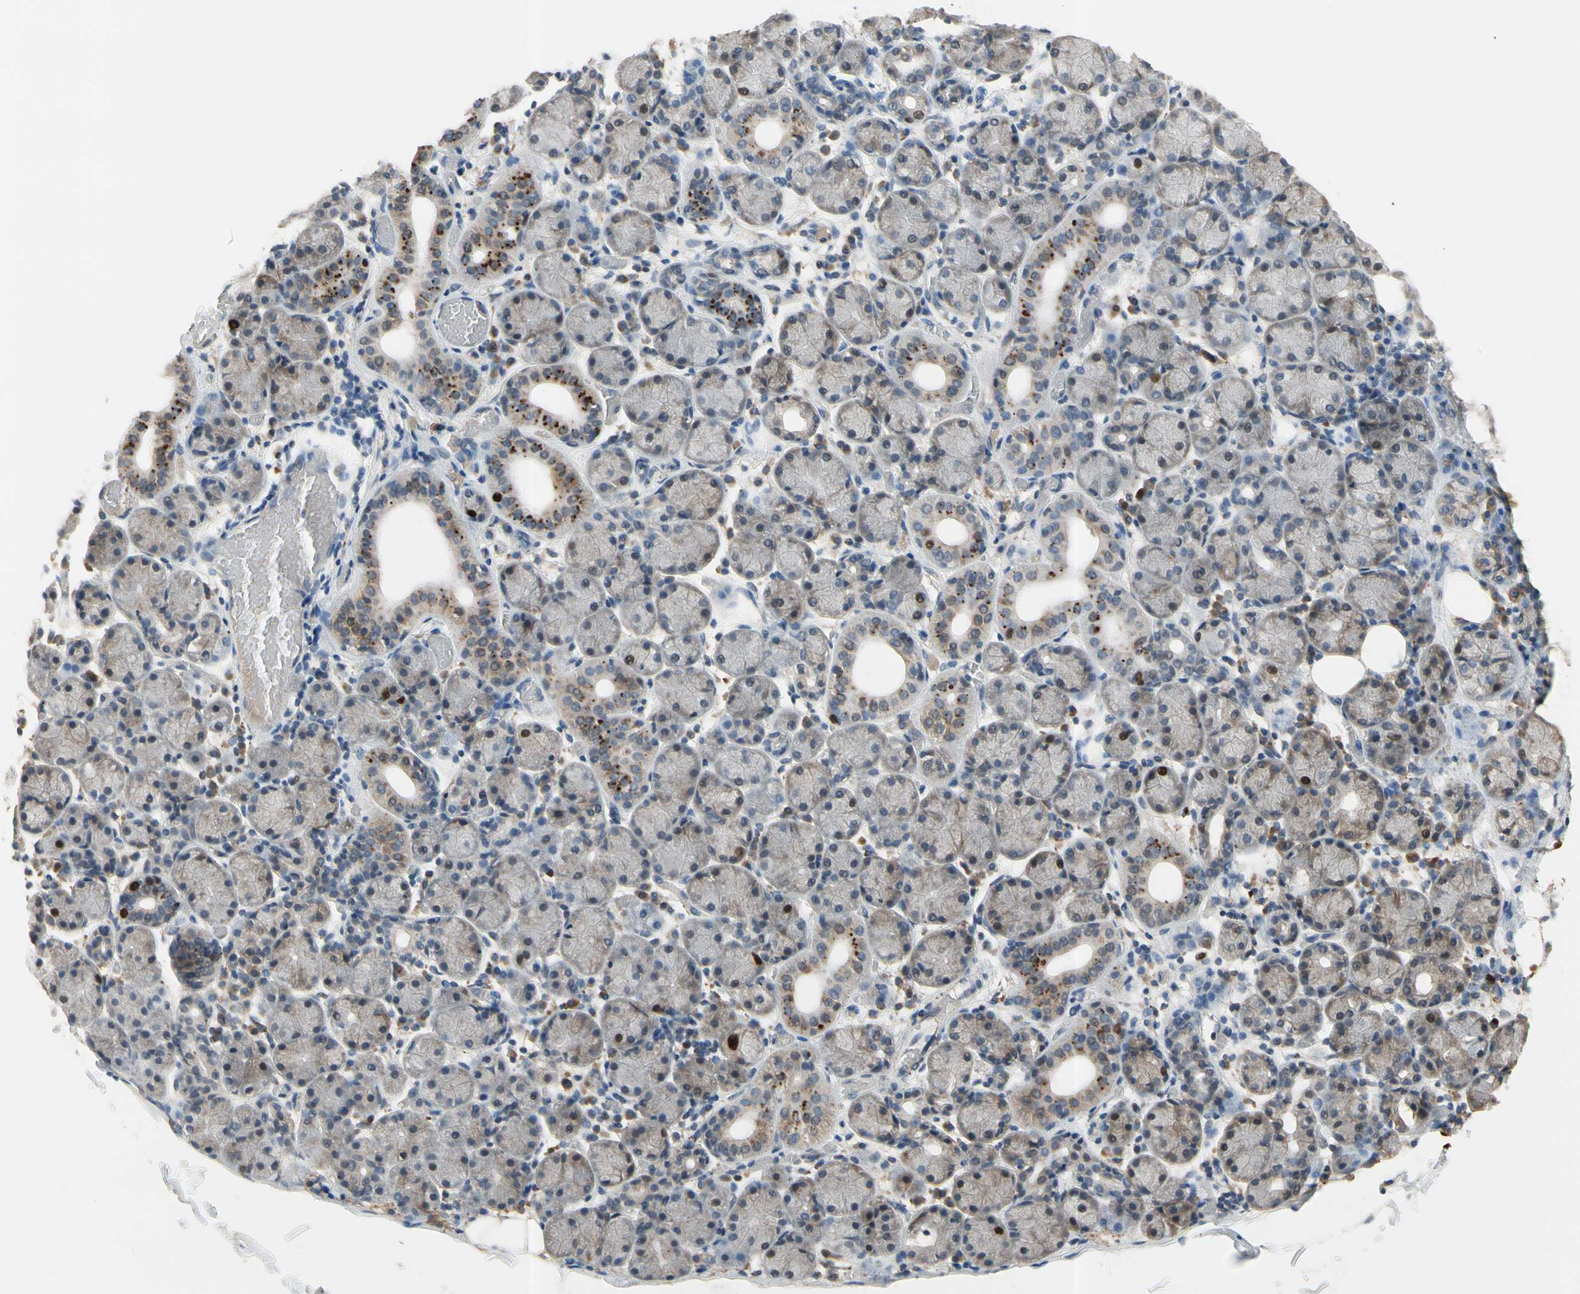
{"staining": {"intensity": "negative", "quantity": "none", "location": "none"}, "tissue": "salivary gland", "cell_type": "Glandular cells", "image_type": "normal", "snomed": [{"axis": "morphology", "description": "Normal tissue, NOS"}, {"axis": "topography", "description": "Salivary gland"}], "caption": "Image shows no protein positivity in glandular cells of unremarkable salivary gland. (DAB (3,3'-diaminobenzidine) IHC with hematoxylin counter stain).", "gene": "ZKSCAN3", "patient": {"sex": "female", "age": 24}}